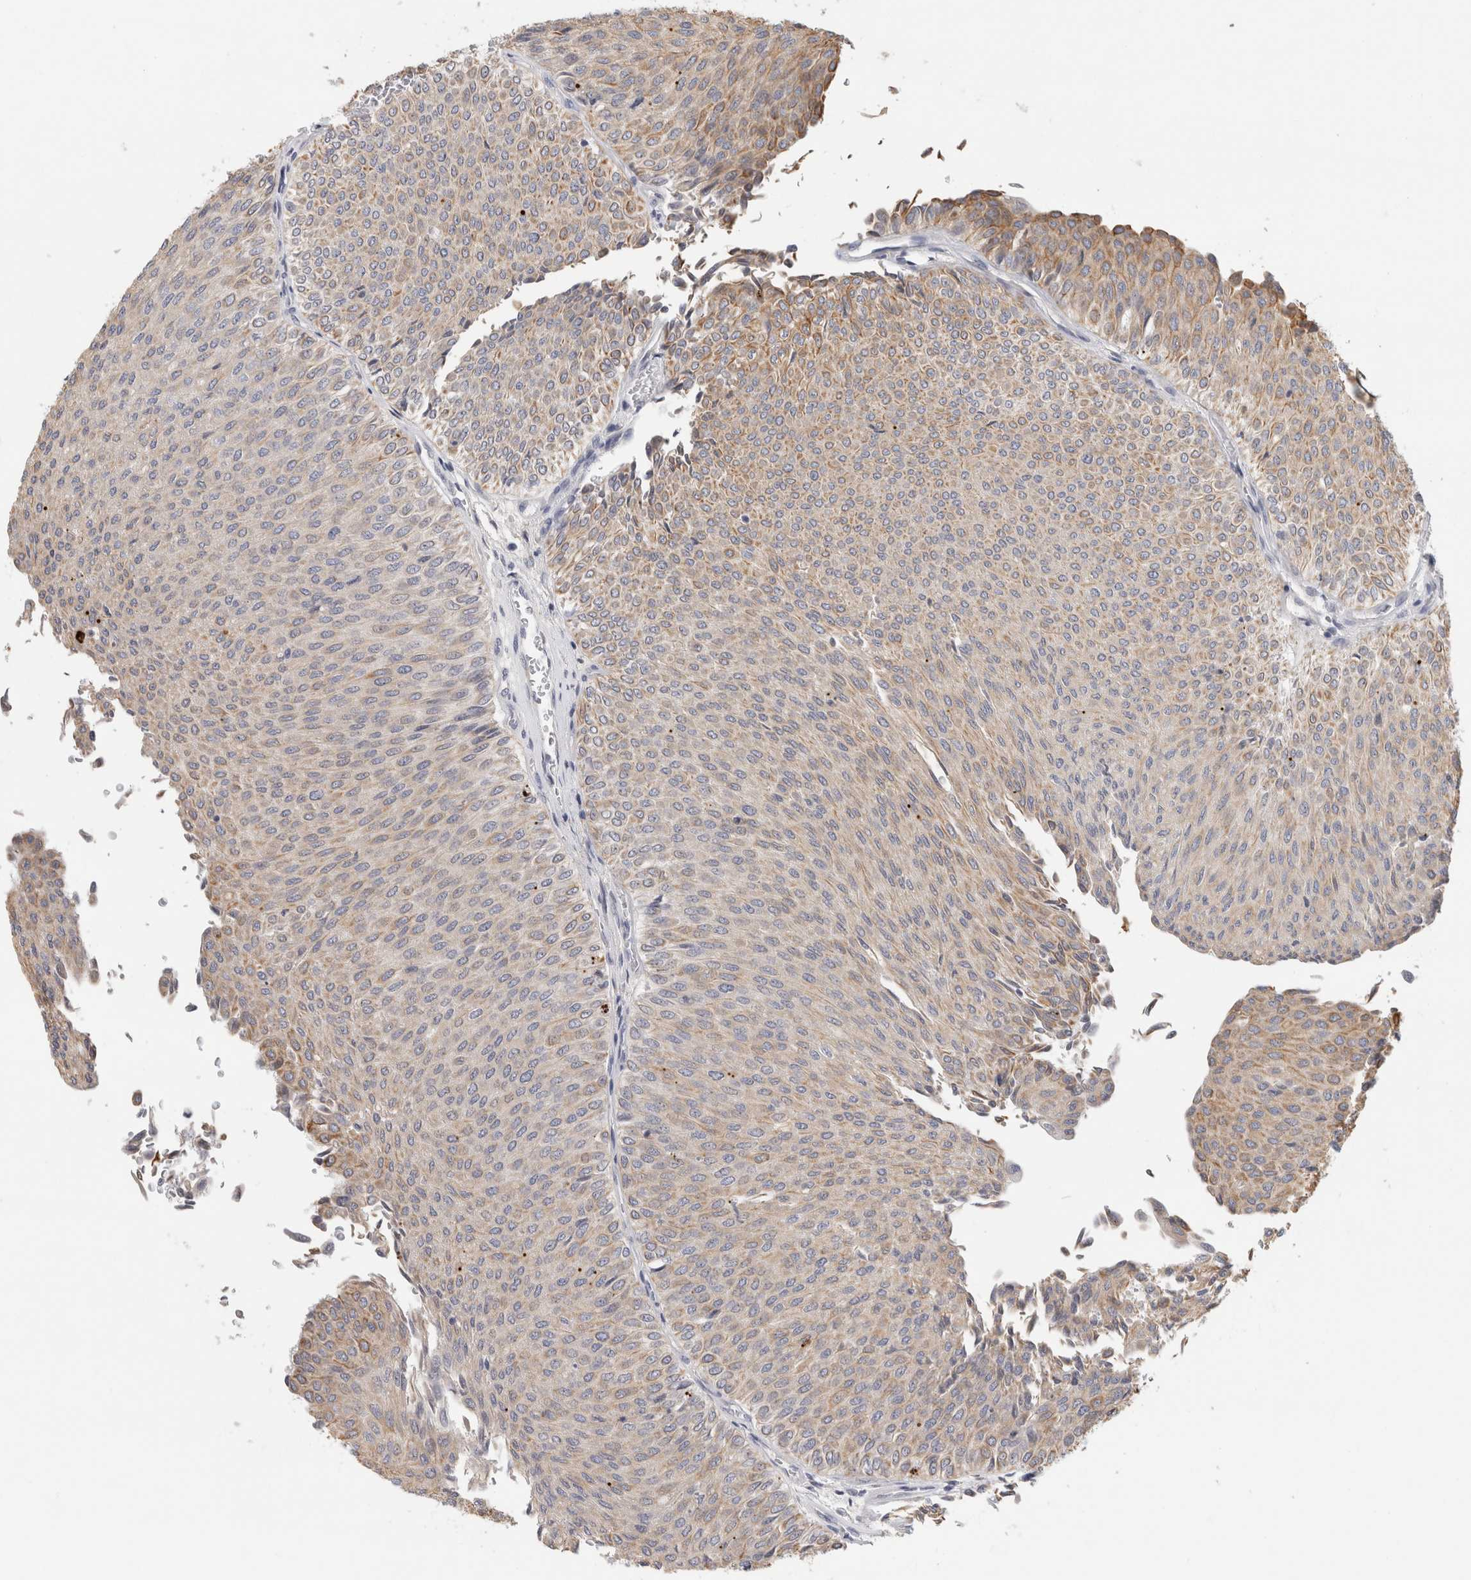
{"staining": {"intensity": "weak", "quantity": ">75%", "location": "cytoplasmic/membranous"}, "tissue": "urothelial cancer", "cell_type": "Tumor cells", "image_type": "cancer", "snomed": [{"axis": "morphology", "description": "Urothelial carcinoma, Low grade"}, {"axis": "topography", "description": "Urinary bladder"}], "caption": "Weak cytoplasmic/membranous expression is identified in about >75% of tumor cells in low-grade urothelial carcinoma.", "gene": "STK31", "patient": {"sex": "male", "age": 78}}